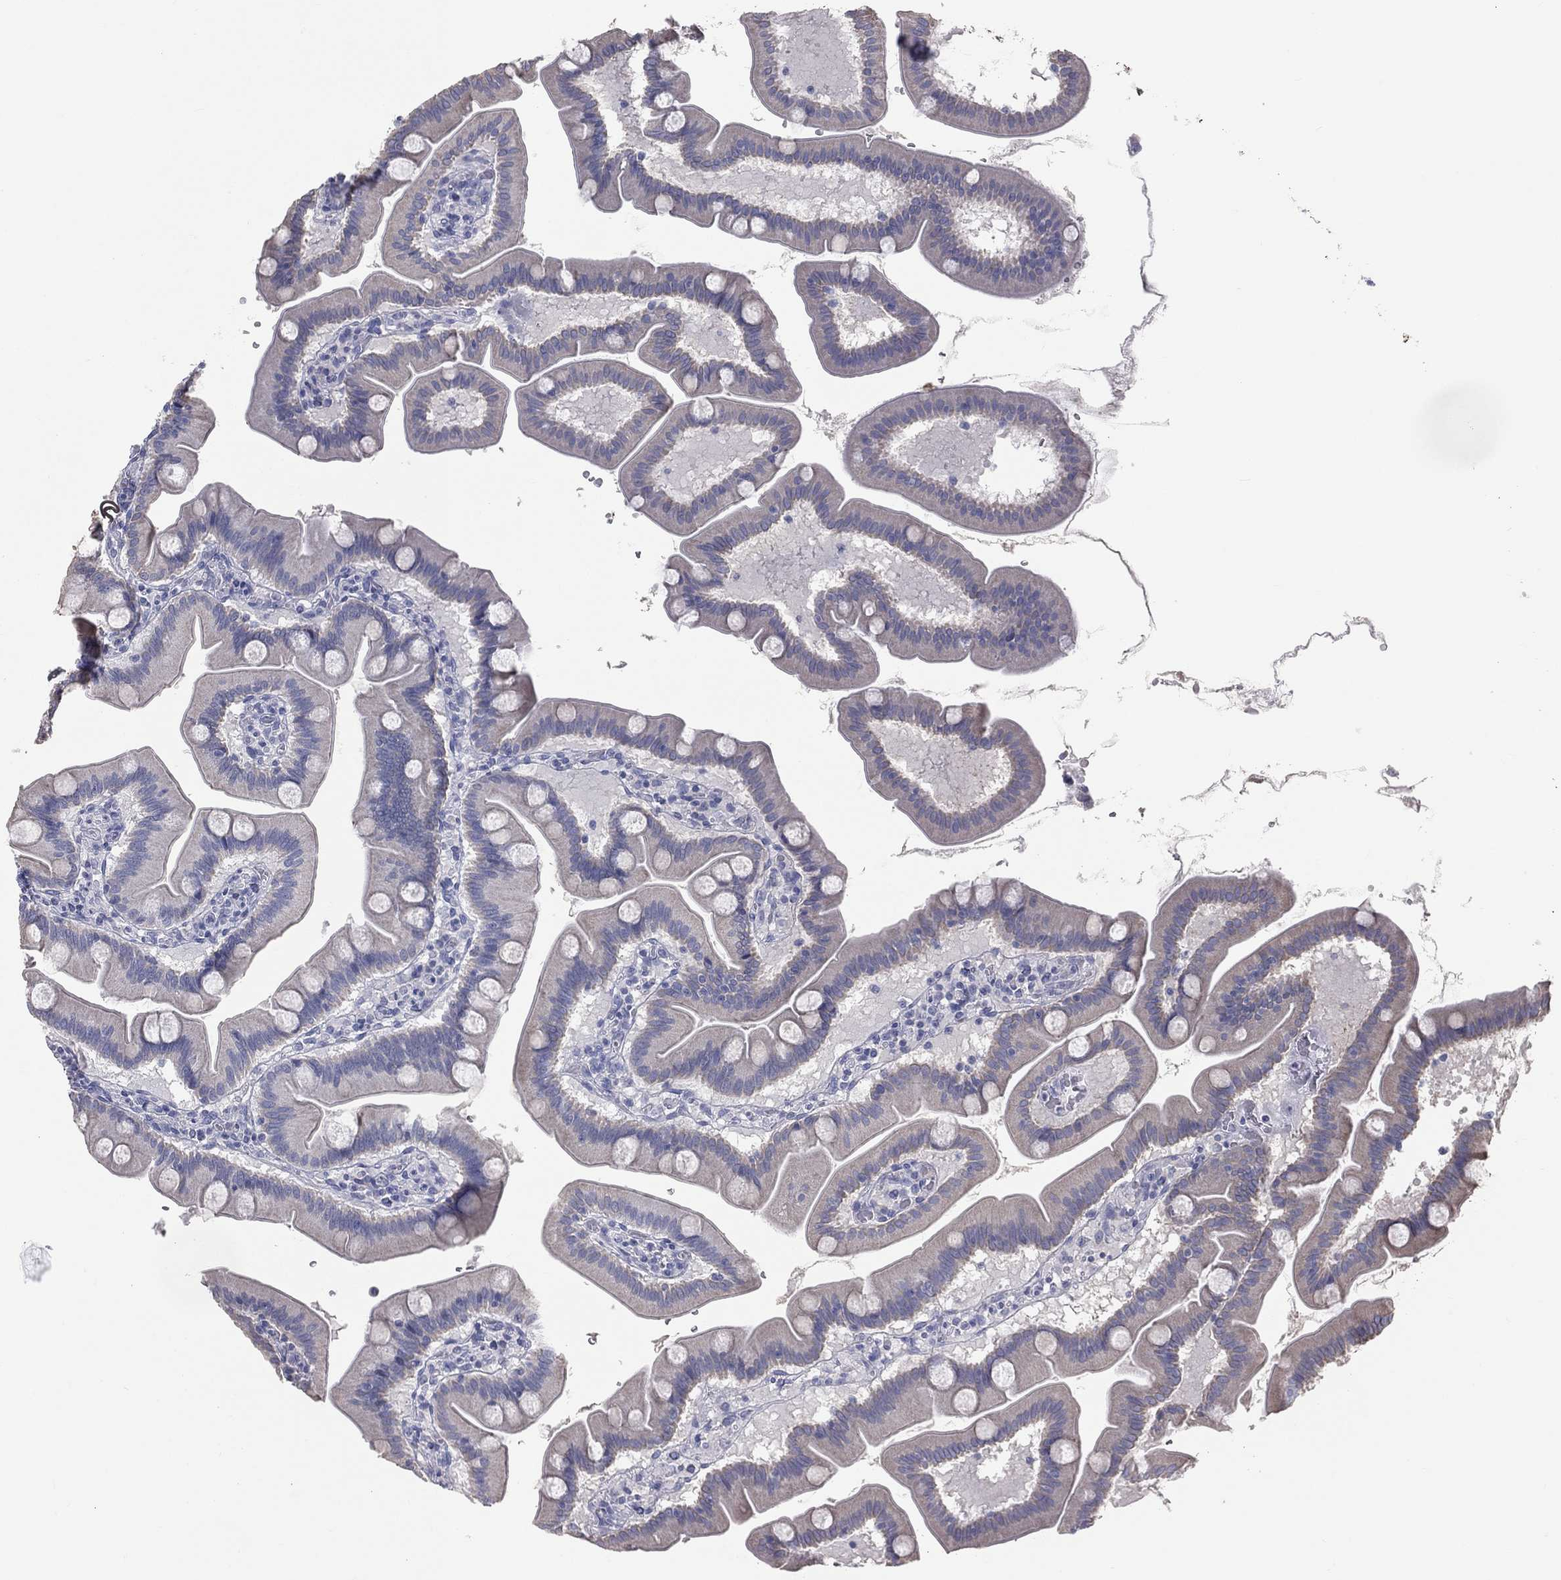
{"staining": {"intensity": "negative", "quantity": "none", "location": "none"}, "tissue": "duodenum", "cell_type": "Glandular cells", "image_type": "normal", "snomed": [{"axis": "morphology", "description": "Normal tissue, NOS"}, {"axis": "topography", "description": "Duodenum"}], "caption": "Protein analysis of unremarkable duodenum shows no significant expression in glandular cells.", "gene": "STK31", "patient": {"sex": "male", "age": 59}}